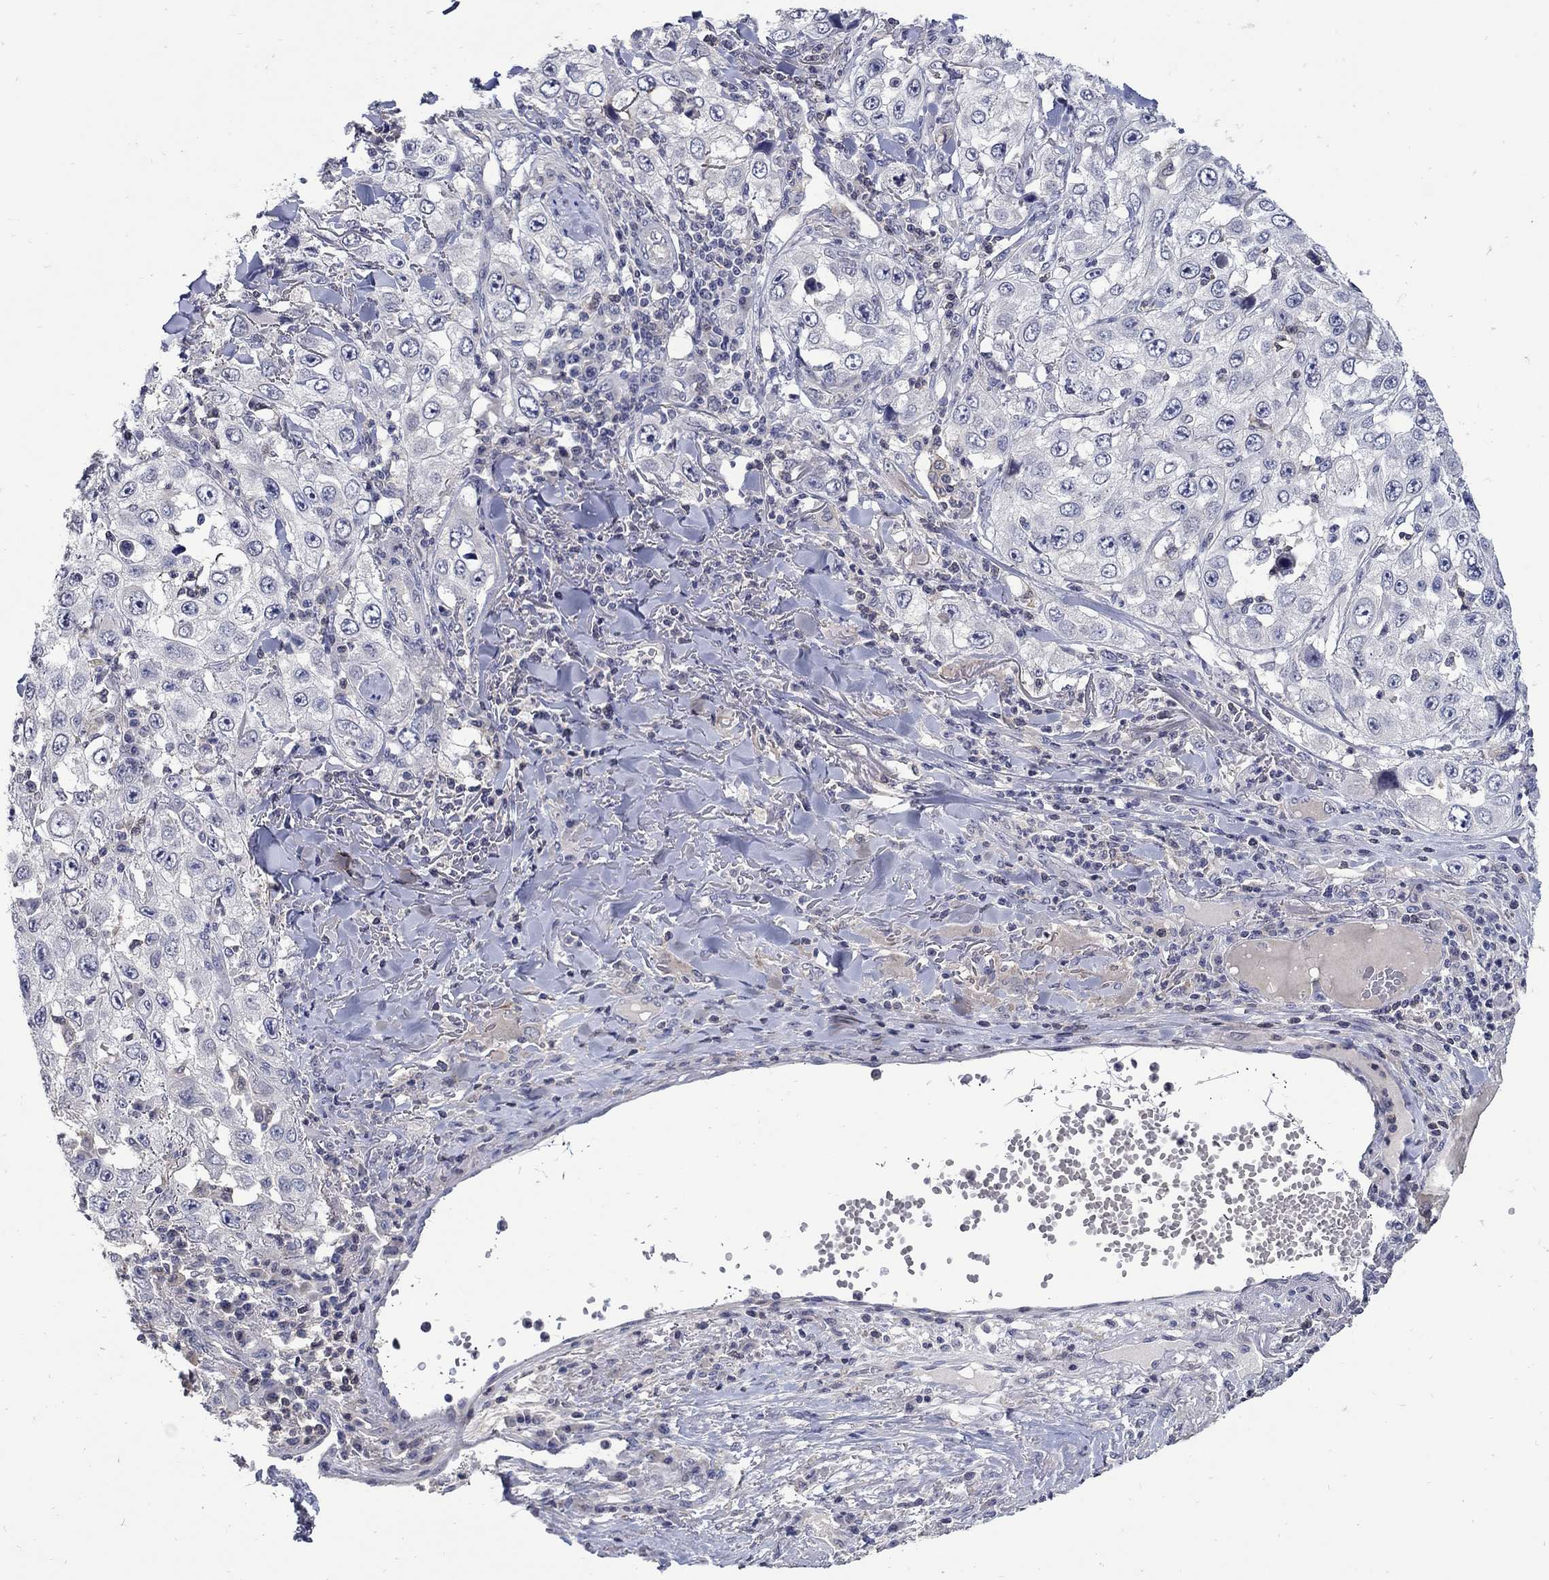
{"staining": {"intensity": "negative", "quantity": "none", "location": "none"}, "tissue": "skin cancer", "cell_type": "Tumor cells", "image_type": "cancer", "snomed": [{"axis": "morphology", "description": "Squamous cell carcinoma, NOS"}, {"axis": "topography", "description": "Skin"}], "caption": "Immunohistochemistry (IHC) photomicrograph of human skin squamous cell carcinoma stained for a protein (brown), which displays no positivity in tumor cells. The staining is performed using DAB brown chromogen with nuclei counter-stained in using hematoxylin.", "gene": "CETN1", "patient": {"sex": "male", "age": 82}}